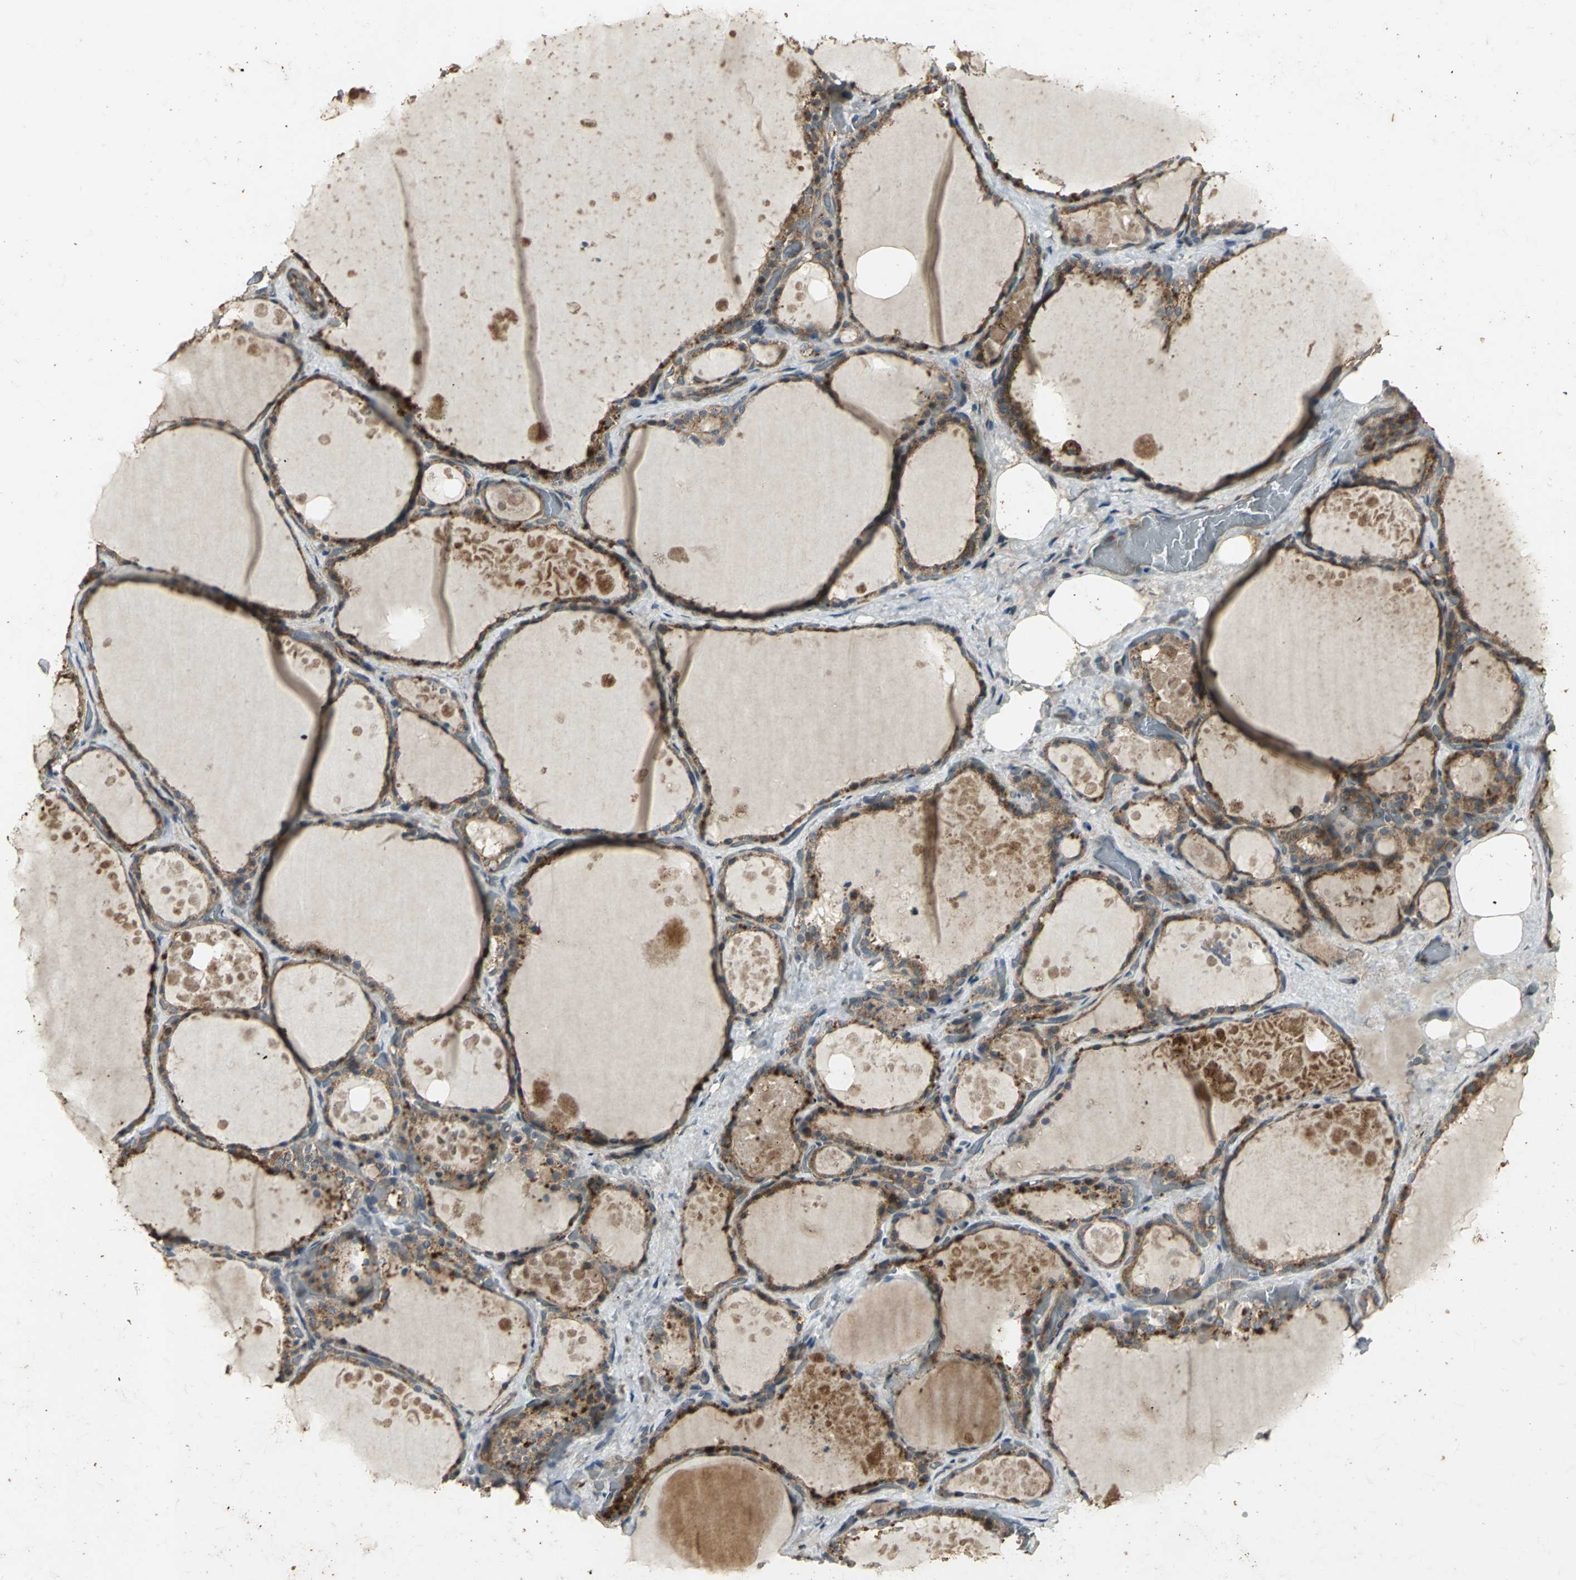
{"staining": {"intensity": "strong", "quantity": ">75%", "location": "cytoplasmic/membranous"}, "tissue": "thyroid gland", "cell_type": "Glandular cells", "image_type": "normal", "snomed": [{"axis": "morphology", "description": "Normal tissue, NOS"}, {"axis": "topography", "description": "Thyroid gland"}], "caption": "Thyroid gland stained with DAB (3,3'-diaminobenzidine) IHC shows high levels of strong cytoplasmic/membranous positivity in about >75% of glandular cells.", "gene": "KANK1", "patient": {"sex": "male", "age": 61}}